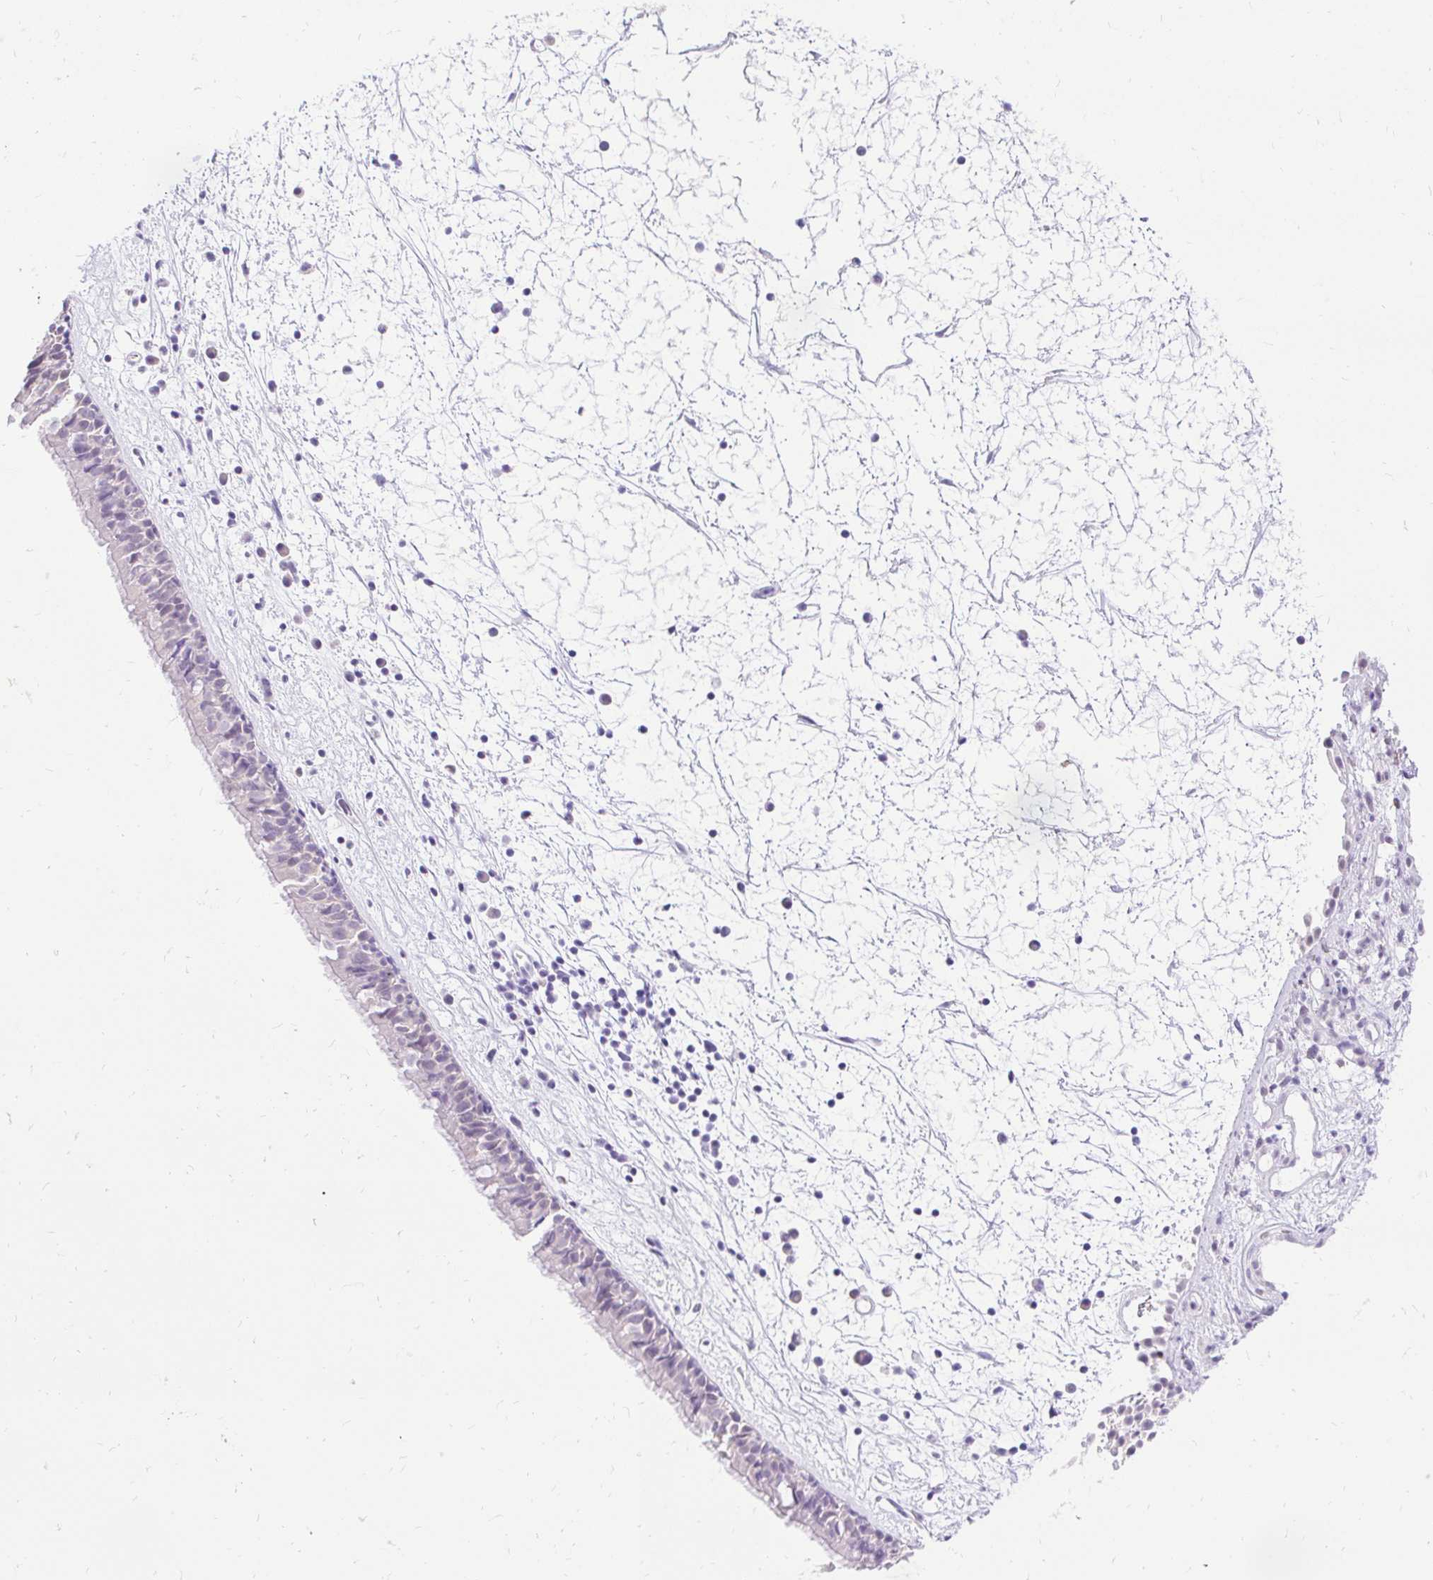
{"staining": {"intensity": "negative", "quantity": "none", "location": "none"}, "tissue": "nasopharynx", "cell_type": "Respiratory epithelial cells", "image_type": "normal", "snomed": [{"axis": "morphology", "description": "Normal tissue, NOS"}, {"axis": "topography", "description": "Nasopharynx"}], "caption": "There is no significant positivity in respiratory epithelial cells of nasopharynx. (Stains: DAB immunohistochemistry with hematoxylin counter stain, Microscopy: brightfield microscopy at high magnification).", "gene": "FATE1", "patient": {"sex": "male", "age": 24}}